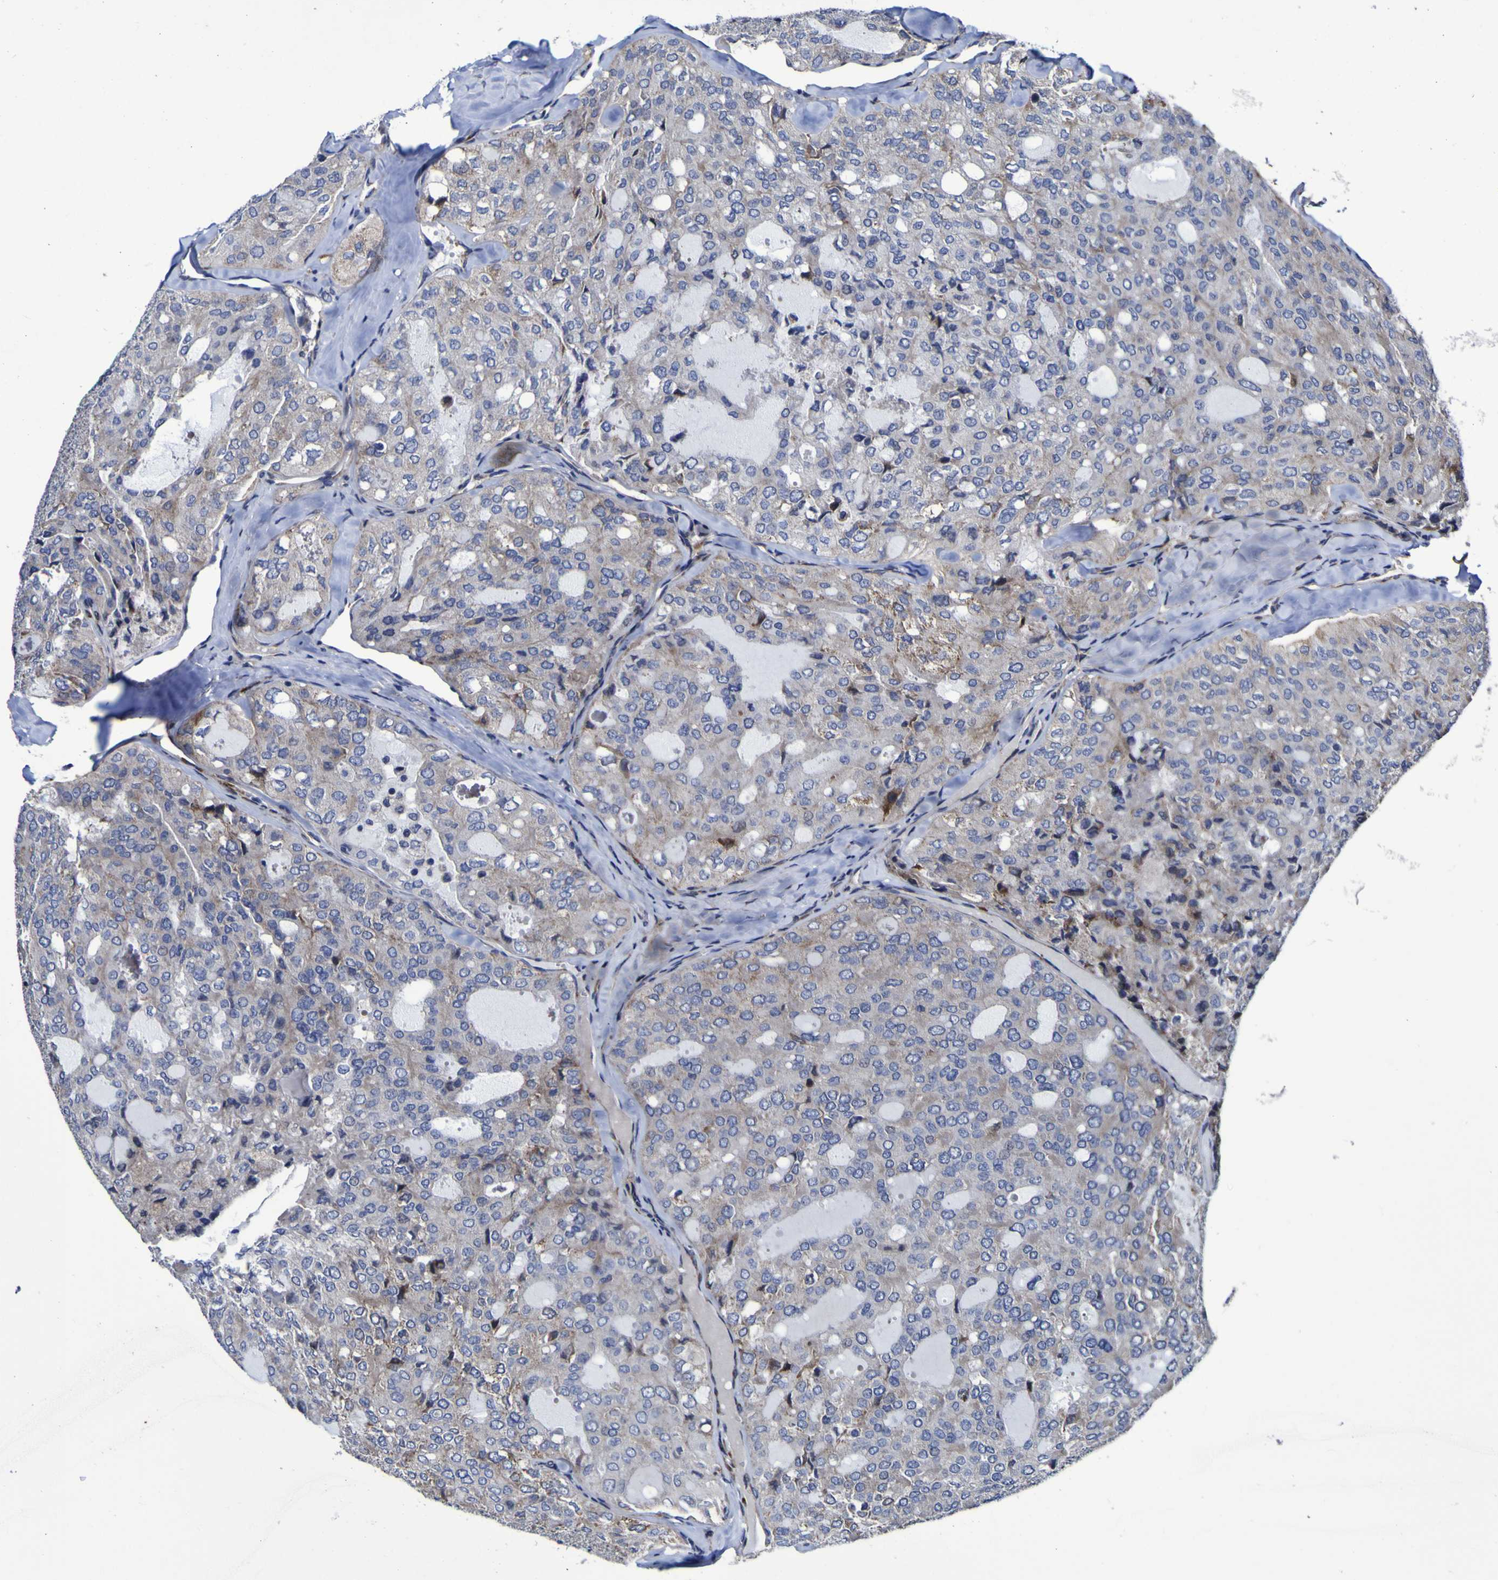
{"staining": {"intensity": "weak", "quantity": "<25%", "location": "cytoplasmic/membranous"}, "tissue": "thyroid cancer", "cell_type": "Tumor cells", "image_type": "cancer", "snomed": [{"axis": "morphology", "description": "Follicular adenoma carcinoma, NOS"}, {"axis": "topography", "description": "Thyroid gland"}], "caption": "Thyroid cancer (follicular adenoma carcinoma) was stained to show a protein in brown. There is no significant expression in tumor cells. Nuclei are stained in blue.", "gene": "P3H1", "patient": {"sex": "male", "age": 75}}